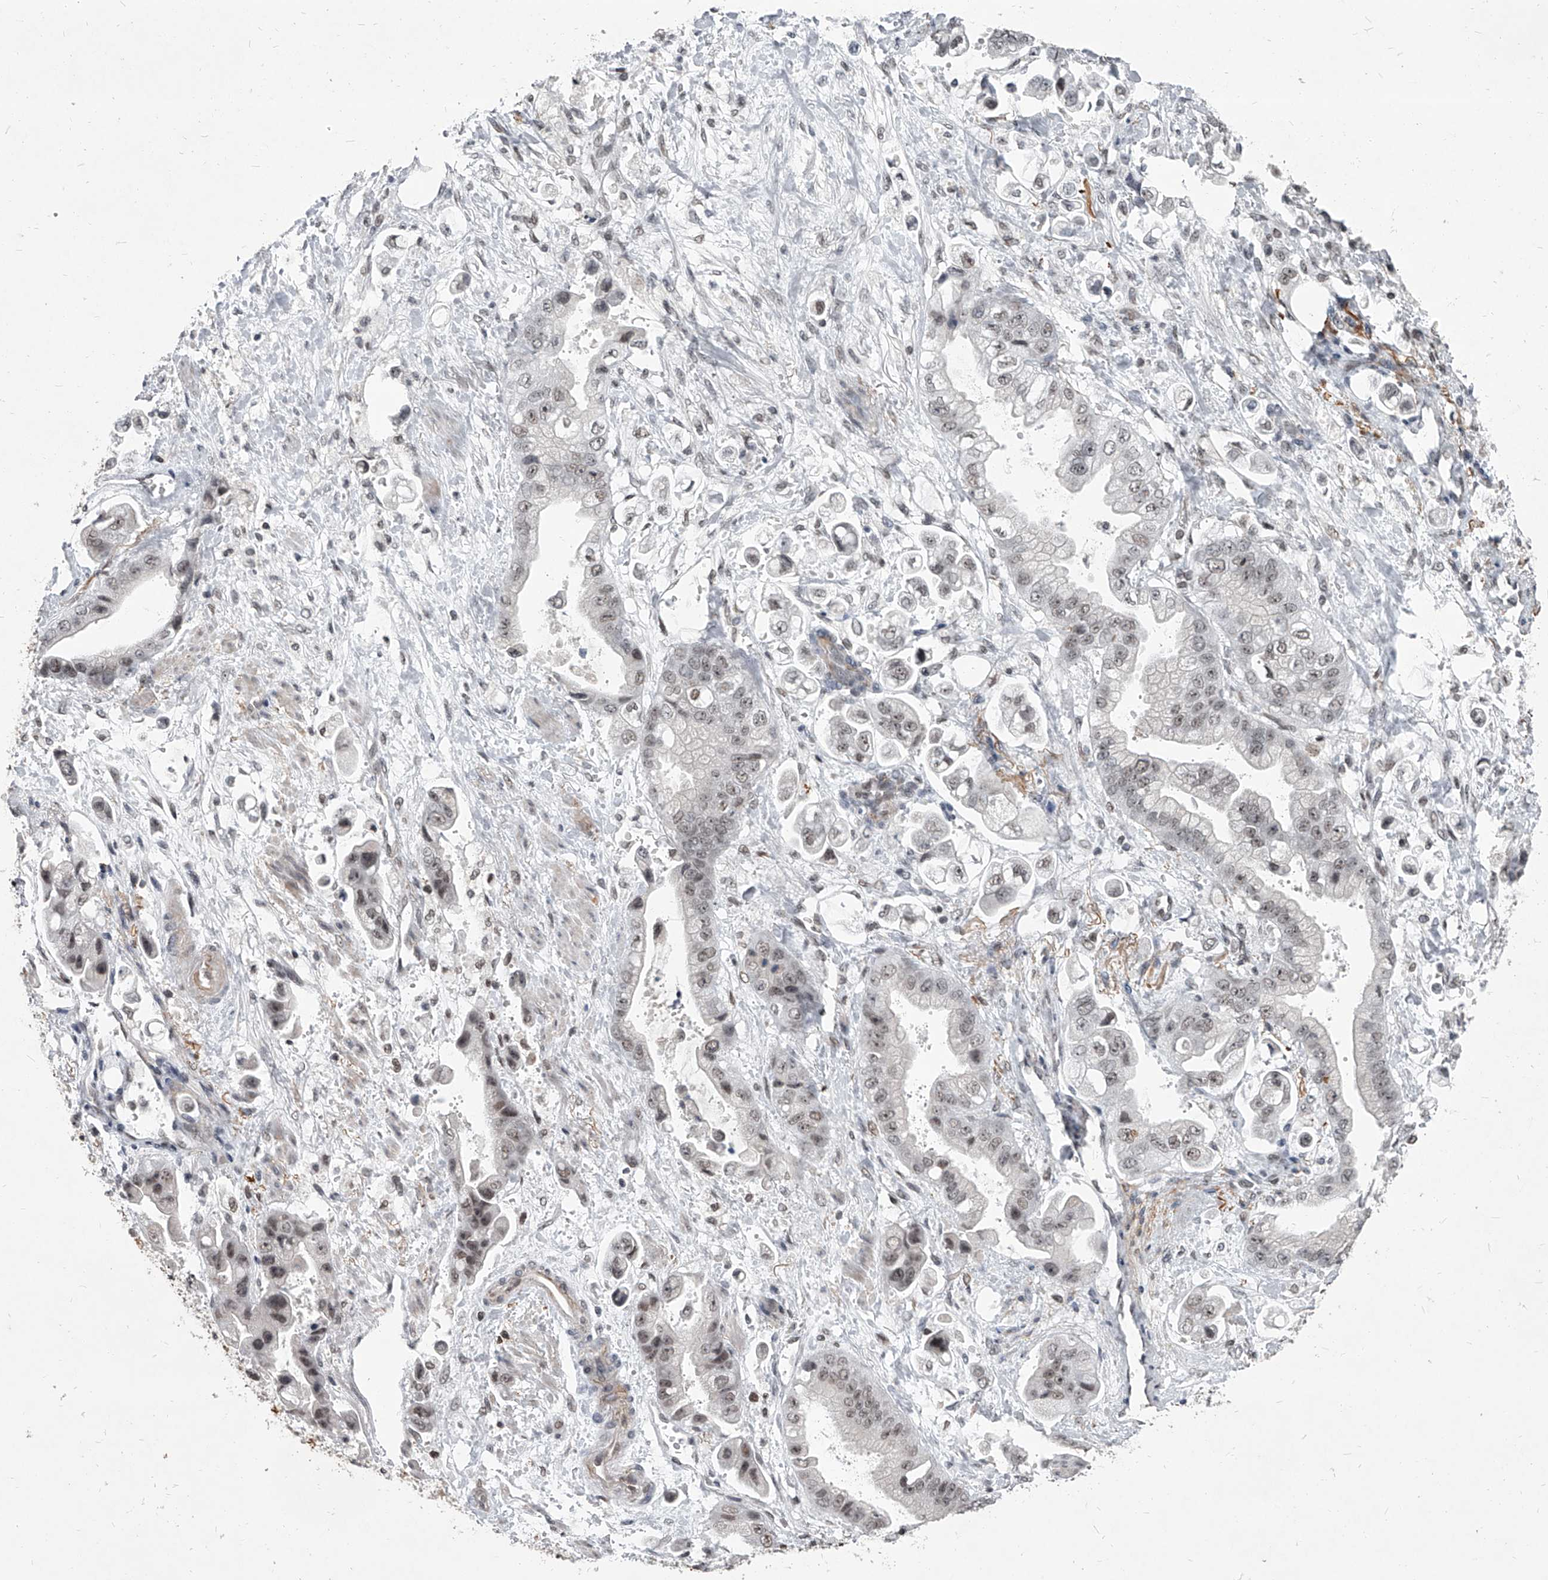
{"staining": {"intensity": "weak", "quantity": "<25%", "location": "nuclear"}, "tissue": "stomach cancer", "cell_type": "Tumor cells", "image_type": "cancer", "snomed": [{"axis": "morphology", "description": "Adenocarcinoma, NOS"}, {"axis": "topography", "description": "Stomach"}], "caption": "The immunohistochemistry (IHC) micrograph has no significant positivity in tumor cells of adenocarcinoma (stomach) tissue.", "gene": "PPIL4", "patient": {"sex": "male", "age": 62}}